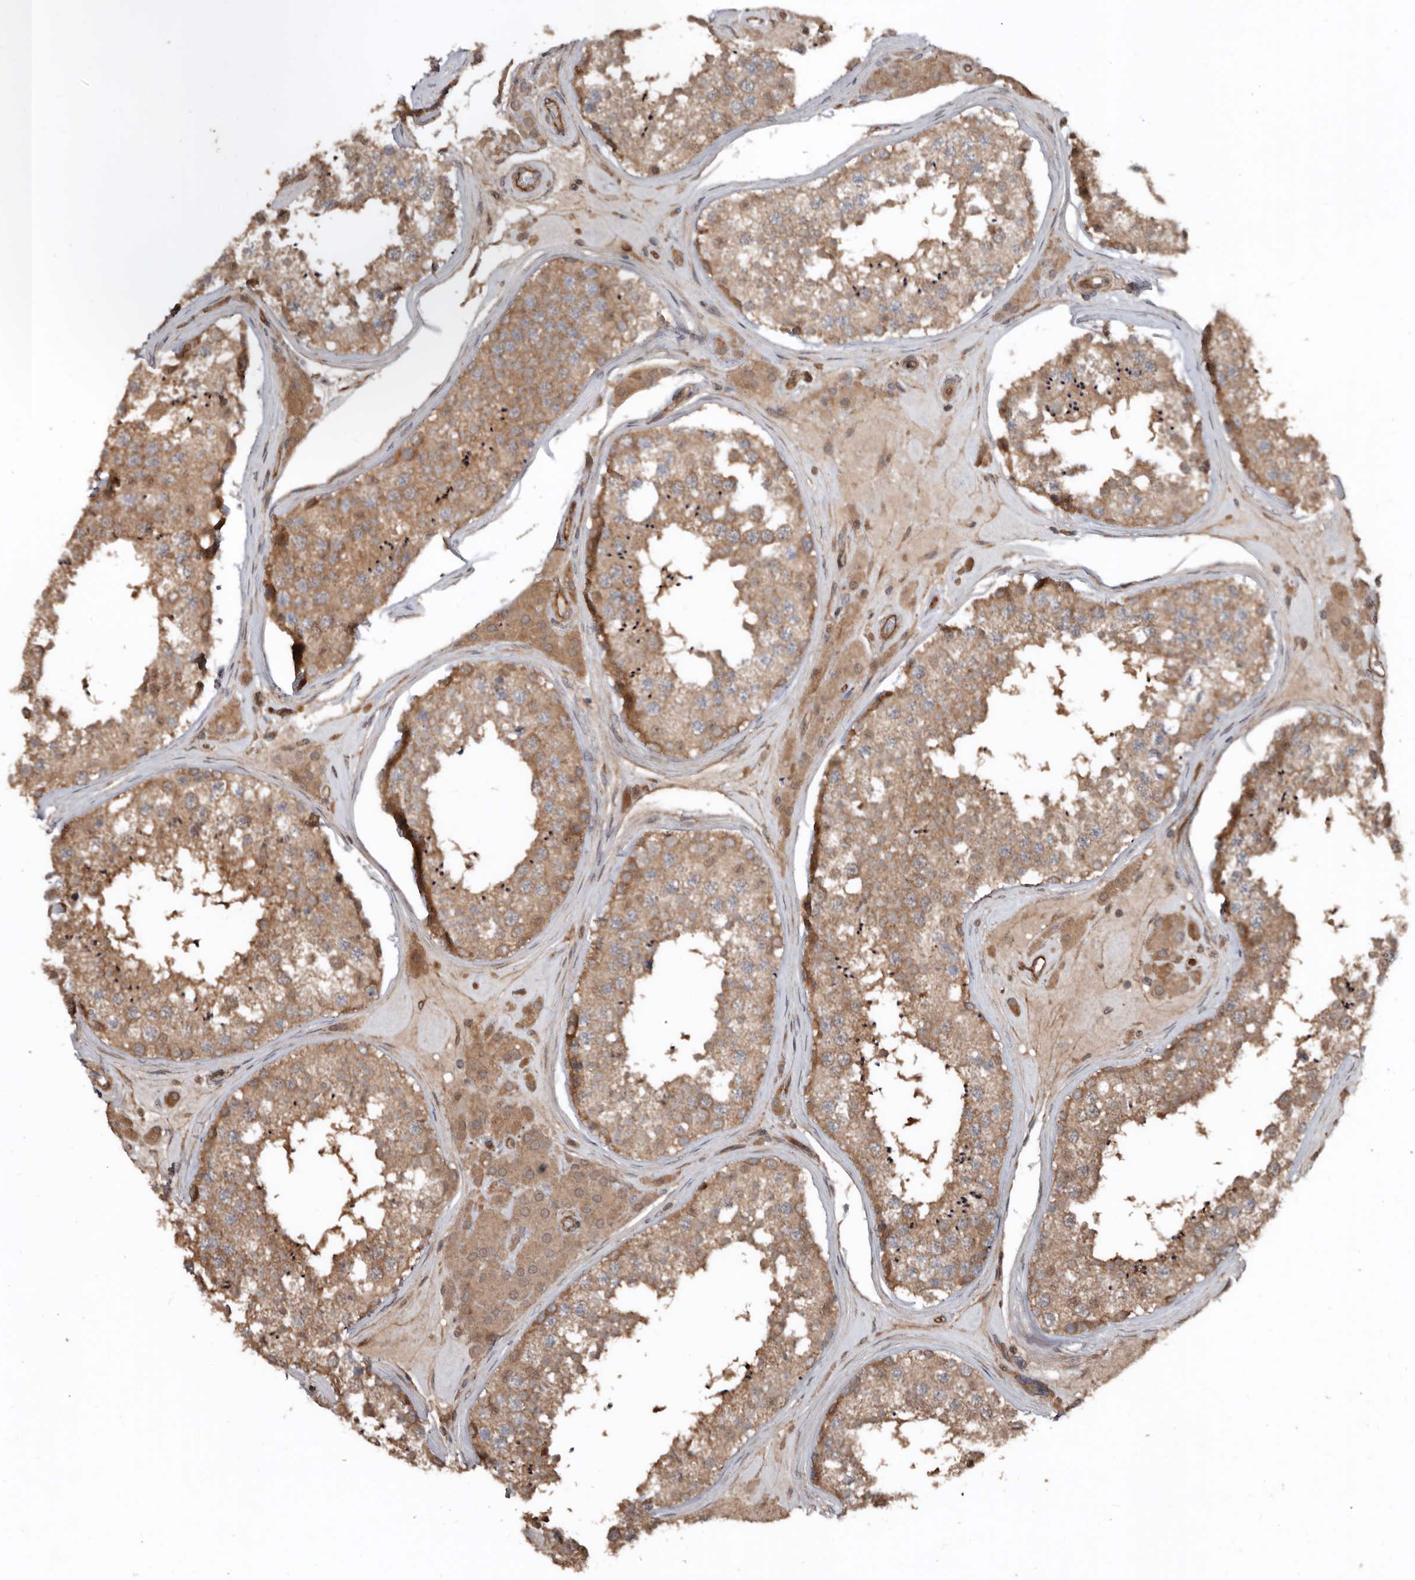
{"staining": {"intensity": "moderate", "quantity": ">75%", "location": "cytoplasmic/membranous"}, "tissue": "testis", "cell_type": "Cells in seminiferous ducts", "image_type": "normal", "snomed": [{"axis": "morphology", "description": "Normal tissue, NOS"}, {"axis": "topography", "description": "Testis"}], "caption": "A brown stain shows moderate cytoplasmic/membranous positivity of a protein in cells in seminiferous ducts of unremarkable testis. (DAB IHC, brown staining for protein, blue staining for nuclei).", "gene": "EXOC3L1", "patient": {"sex": "male", "age": 46}}